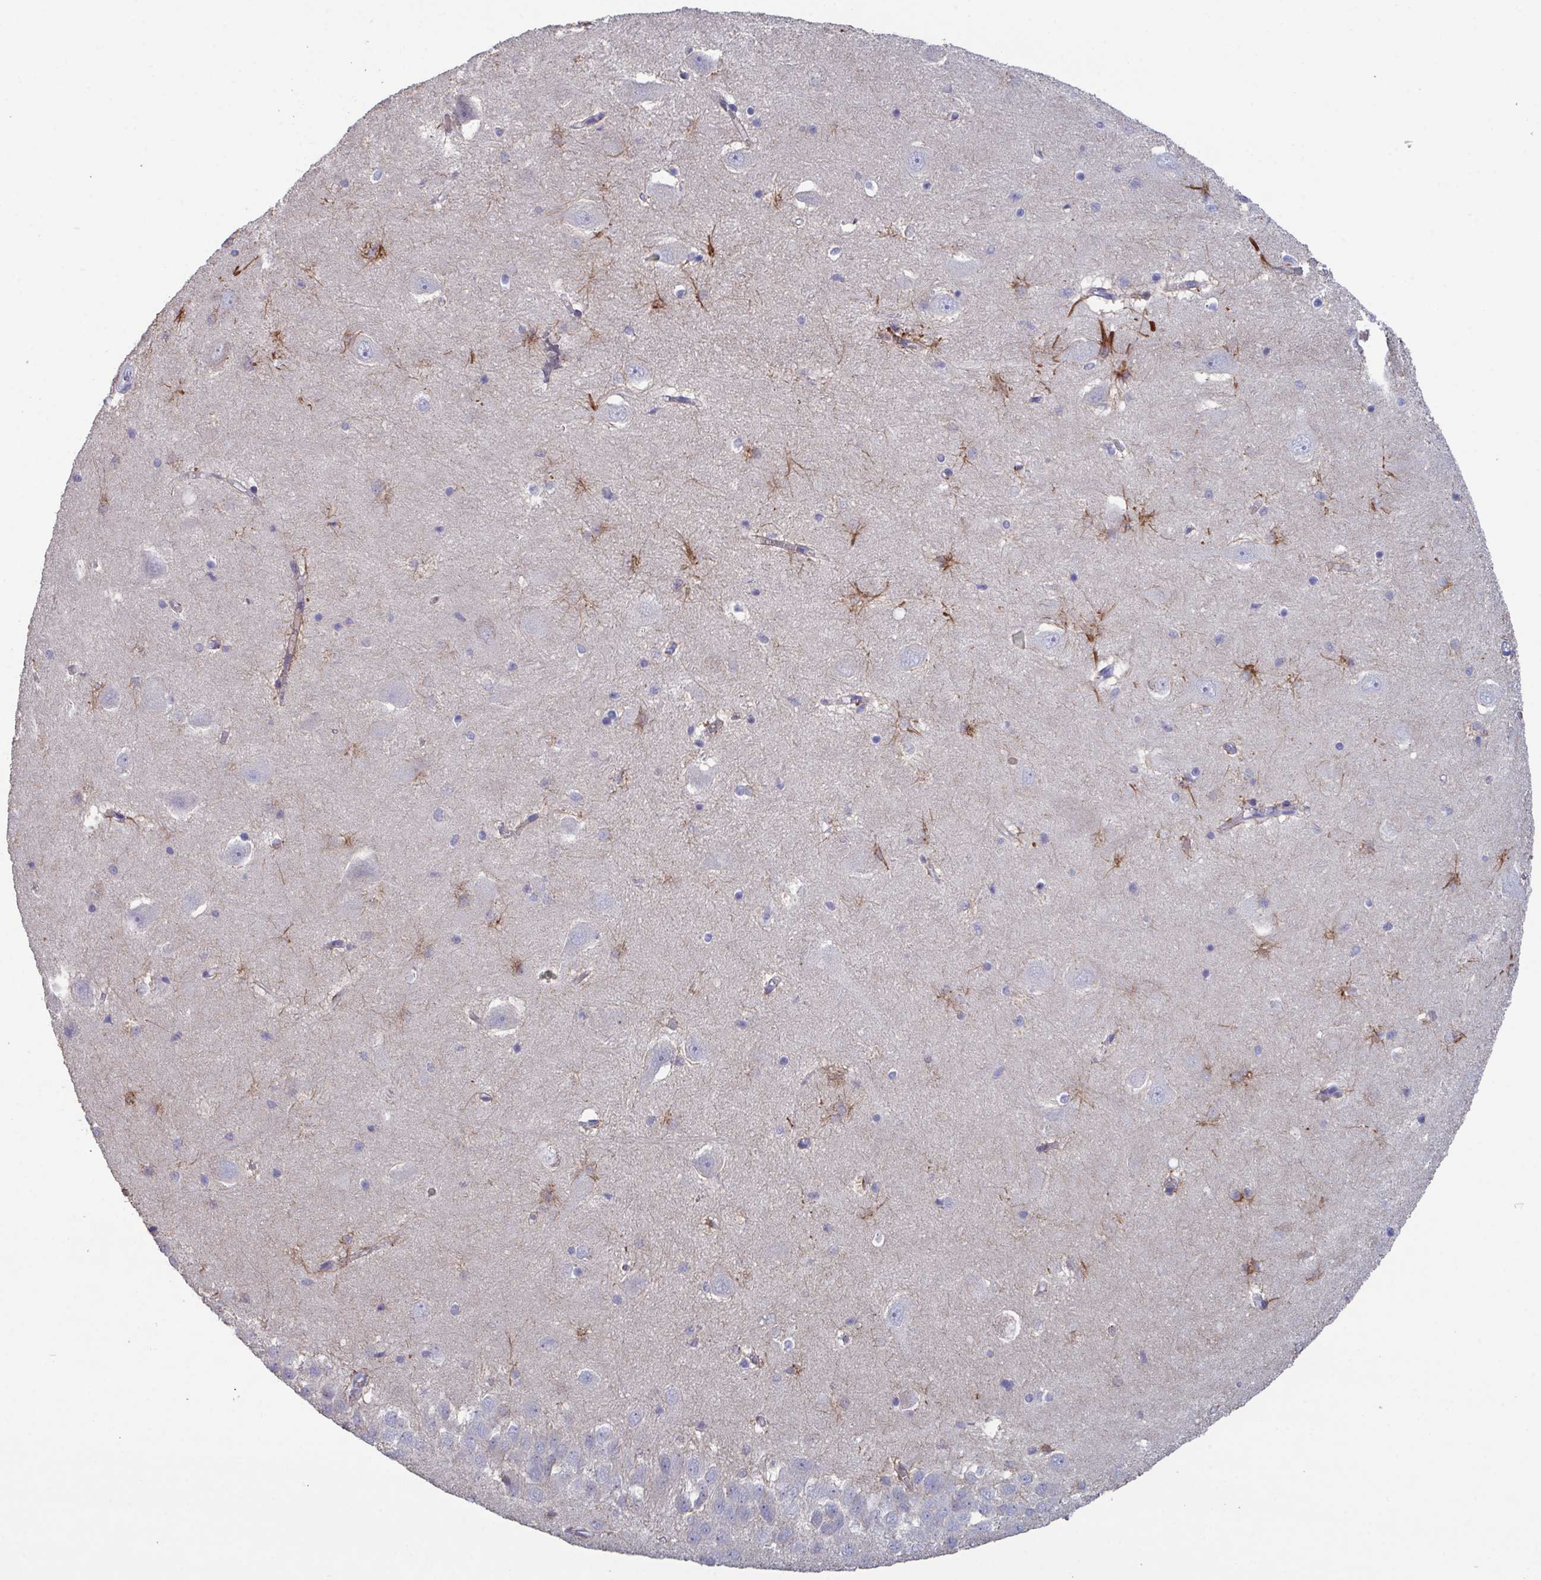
{"staining": {"intensity": "moderate", "quantity": "<25%", "location": "cytoplasmic/membranous"}, "tissue": "hippocampus", "cell_type": "Glial cells", "image_type": "normal", "snomed": [{"axis": "morphology", "description": "Normal tissue, NOS"}, {"axis": "topography", "description": "Hippocampus"}], "caption": "Immunohistochemical staining of unremarkable human hippocampus reveals <25% levels of moderate cytoplasmic/membranous protein positivity in about <25% of glial cells.", "gene": "GLDC", "patient": {"sex": "male", "age": 58}}